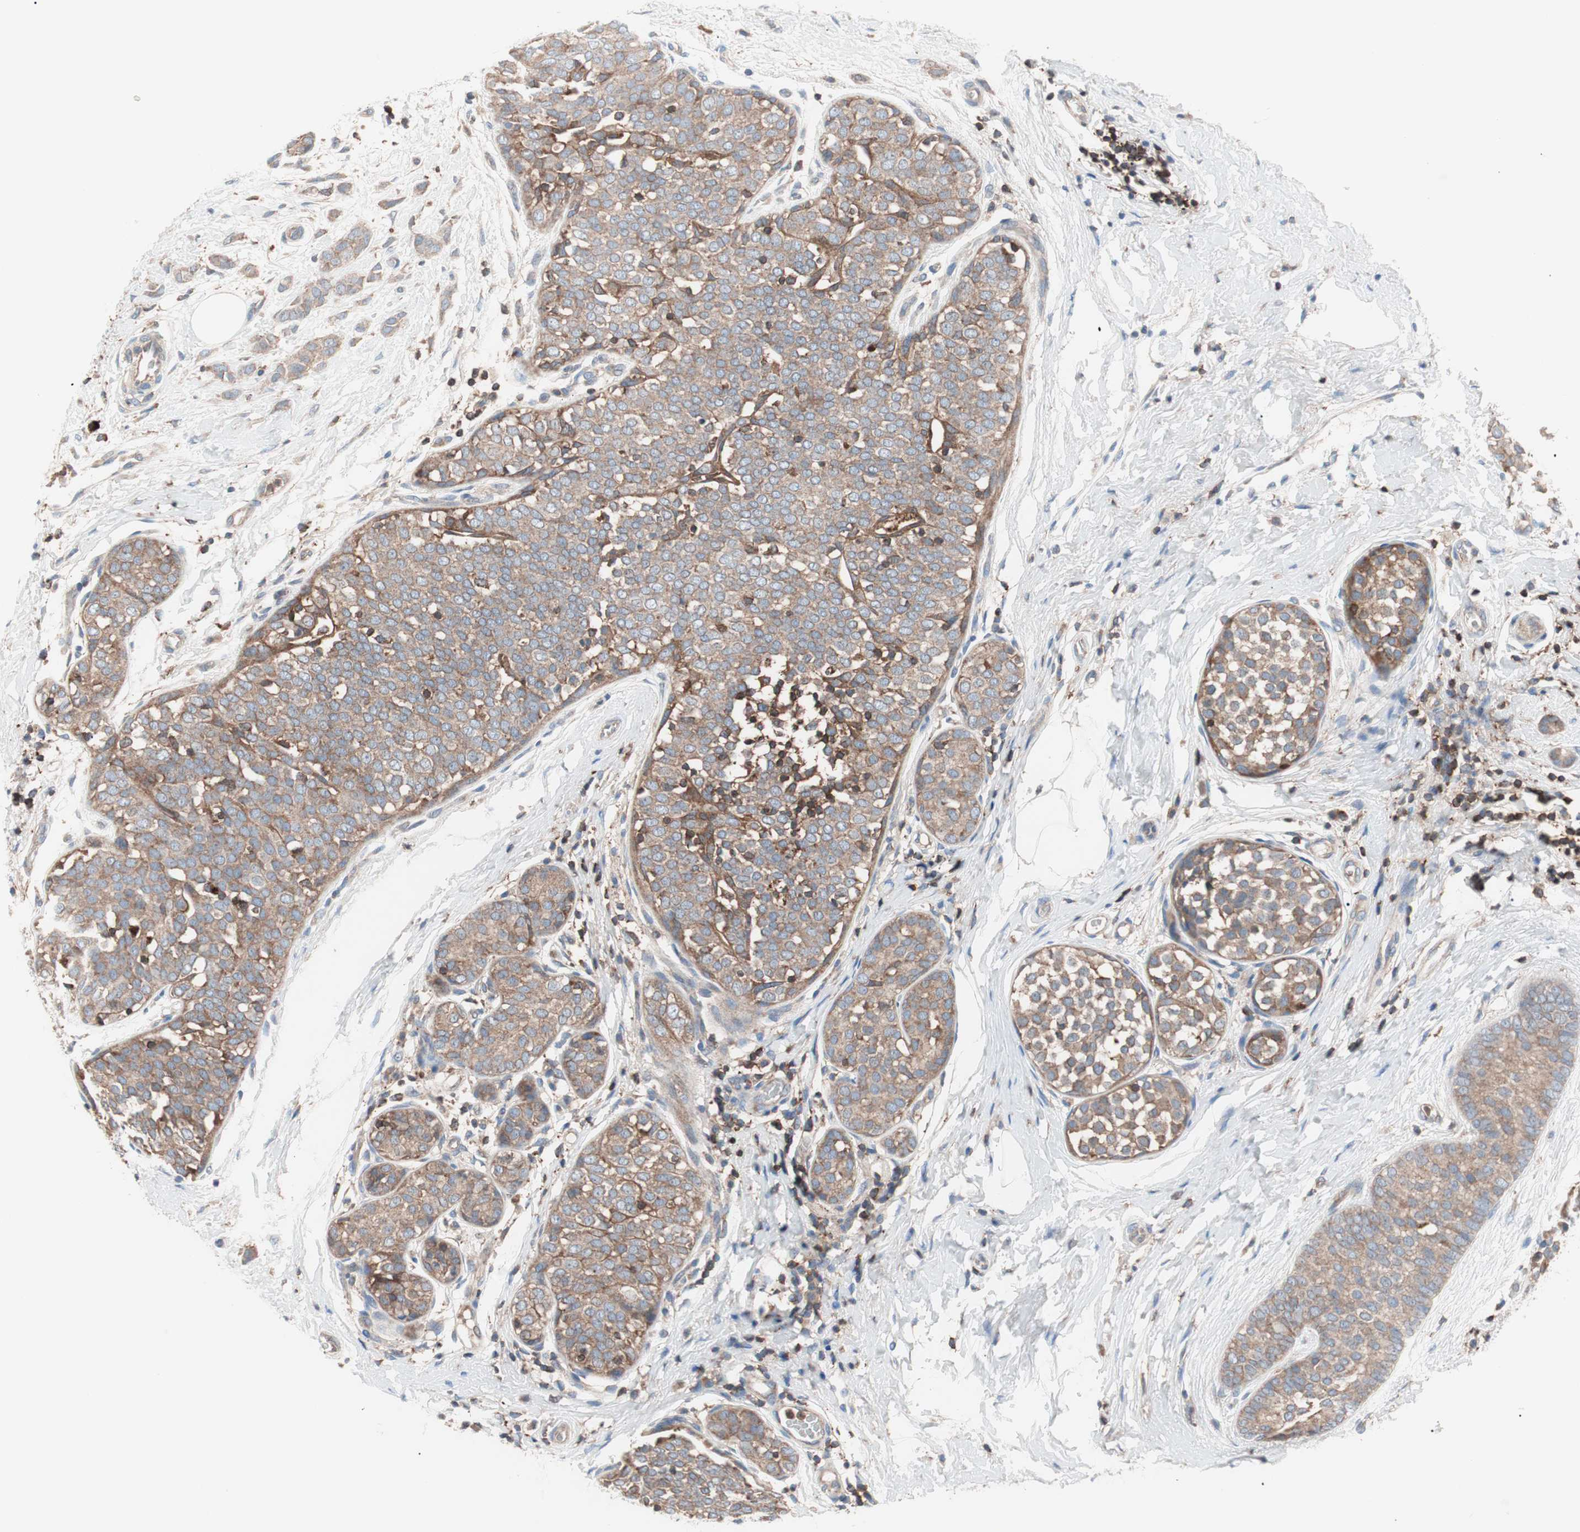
{"staining": {"intensity": "moderate", "quantity": ">75%", "location": "cytoplasmic/membranous"}, "tissue": "breast cancer", "cell_type": "Tumor cells", "image_type": "cancer", "snomed": [{"axis": "morphology", "description": "Lobular carcinoma, in situ"}, {"axis": "morphology", "description": "Lobular carcinoma"}, {"axis": "topography", "description": "Breast"}], "caption": "Immunohistochemistry (IHC) of human breast lobular carcinoma in situ reveals medium levels of moderate cytoplasmic/membranous expression in about >75% of tumor cells.", "gene": "PIK3R1", "patient": {"sex": "female", "age": 41}}